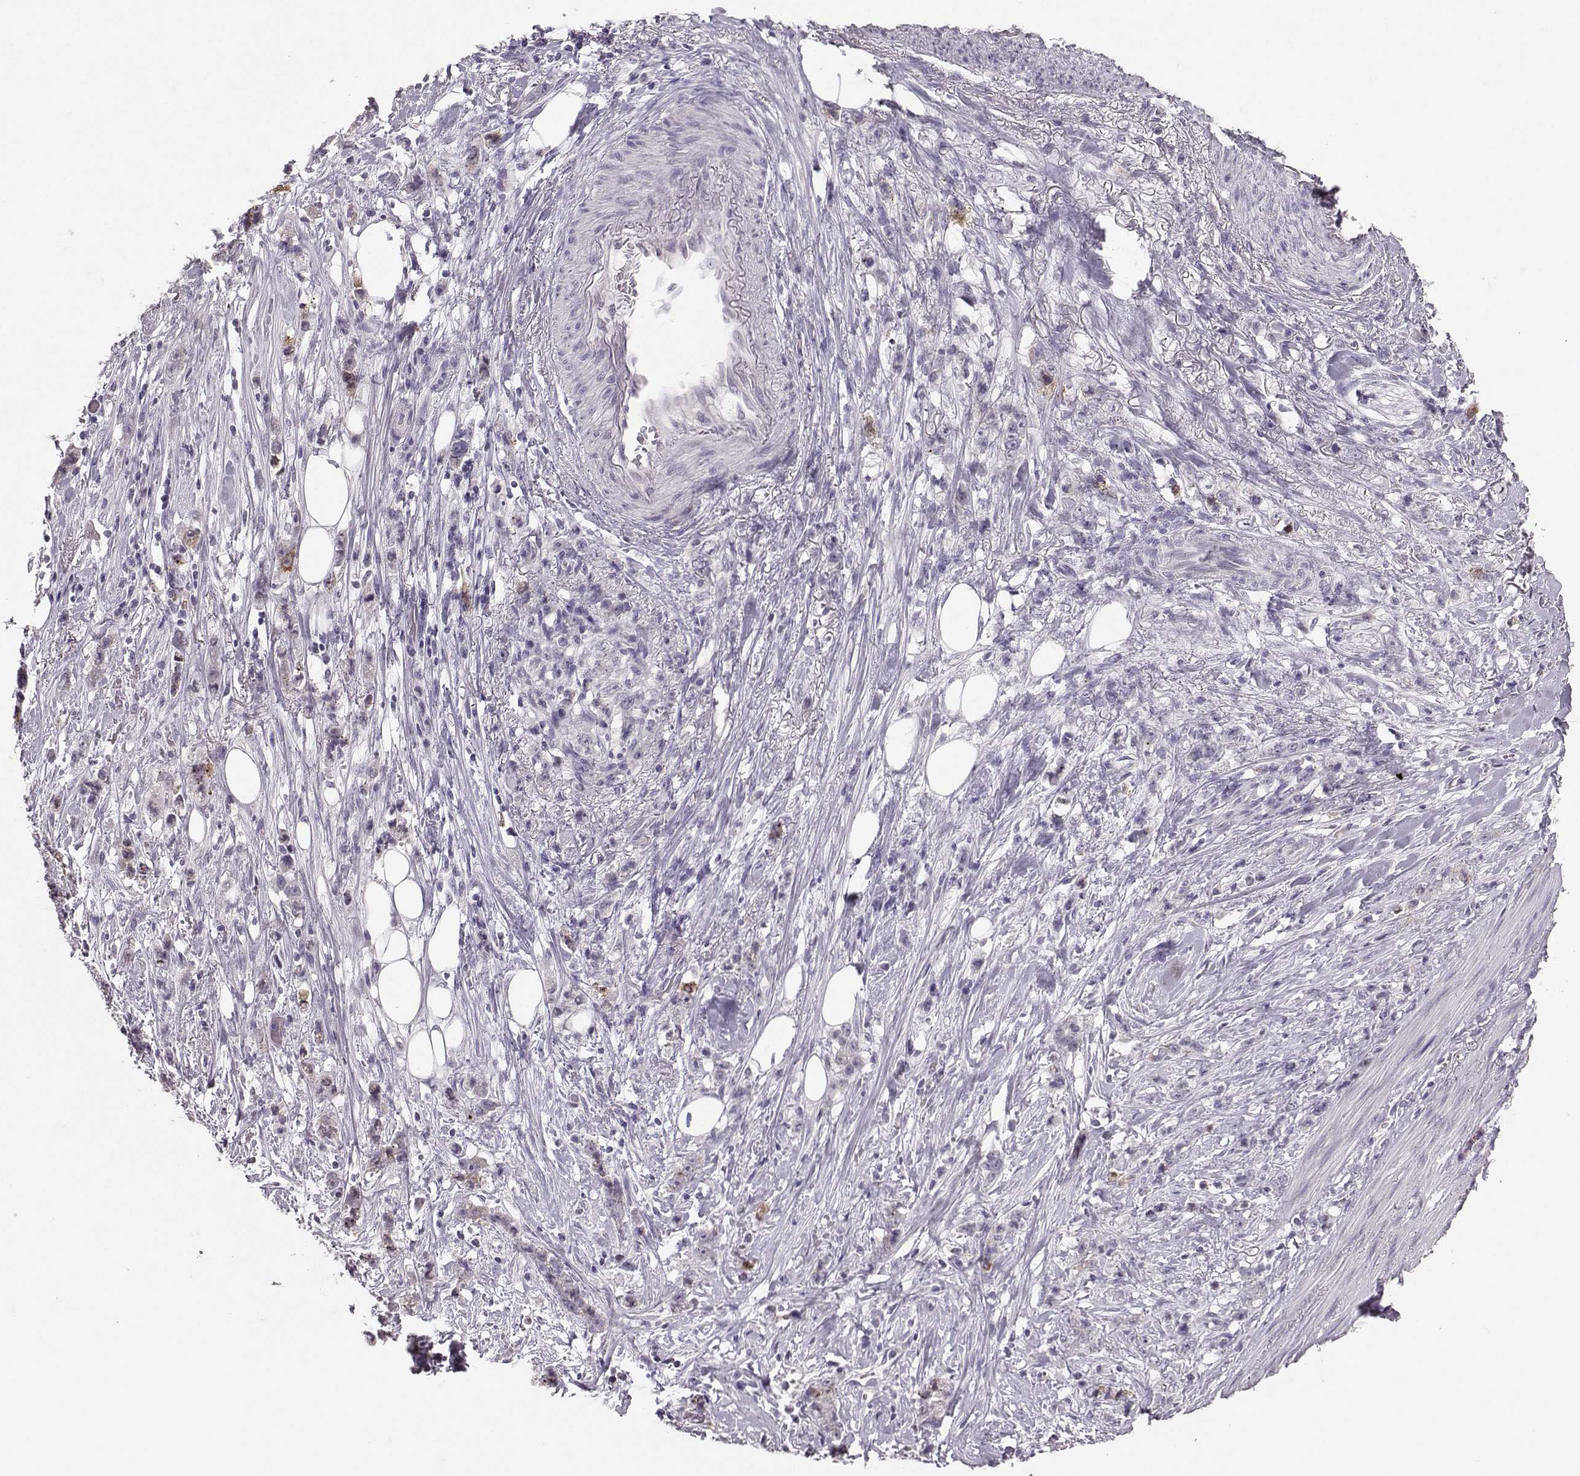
{"staining": {"intensity": "negative", "quantity": "none", "location": "none"}, "tissue": "stomach cancer", "cell_type": "Tumor cells", "image_type": "cancer", "snomed": [{"axis": "morphology", "description": "Adenocarcinoma, NOS"}, {"axis": "topography", "description": "Stomach, lower"}], "caption": "Tumor cells are negative for protein expression in human stomach cancer.", "gene": "PKP2", "patient": {"sex": "male", "age": 88}}